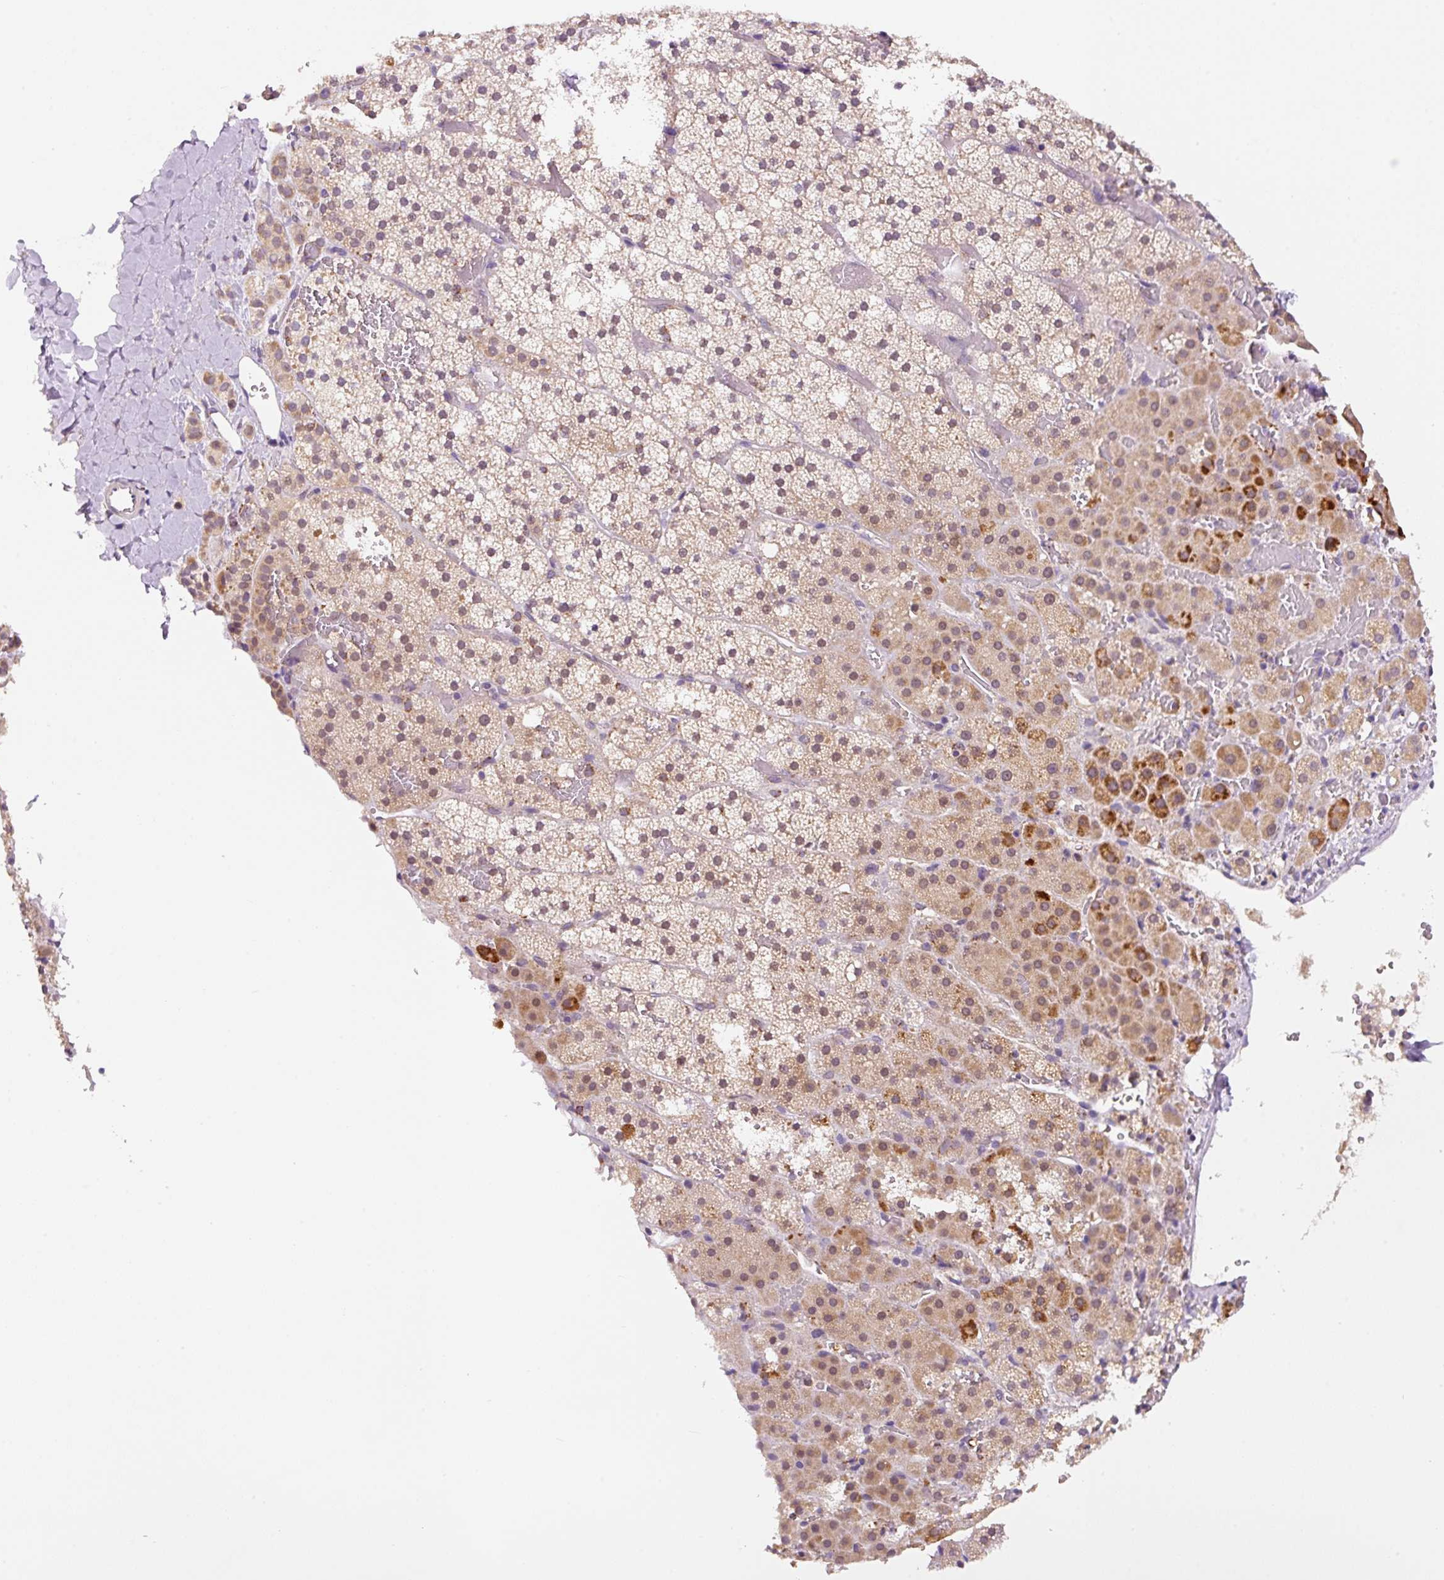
{"staining": {"intensity": "moderate", "quantity": "25%-75%", "location": "cytoplasmic/membranous,nuclear"}, "tissue": "adrenal gland", "cell_type": "Glandular cells", "image_type": "normal", "snomed": [{"axis": "morphology", "description": "Normal tissue, NOS"}, {"axis": "topography", "description": "Adrenal gland"}], "caption": "Immunohistochemistry staining of unremarkable adrenal gland, which reveals medium levels of moderate cytoplasmic/membranous,nuclear staining in approximately 25%-75% of glandular cells indicating moderate cytoplasmic/membranous,nuclear protein staining. The staining was performed using DAB (brown) for protein detection and nuclei were counterstained in hematoxylin (blue).", "gene": "PCK2", "patient": {"sex": "male", "age": 53}}